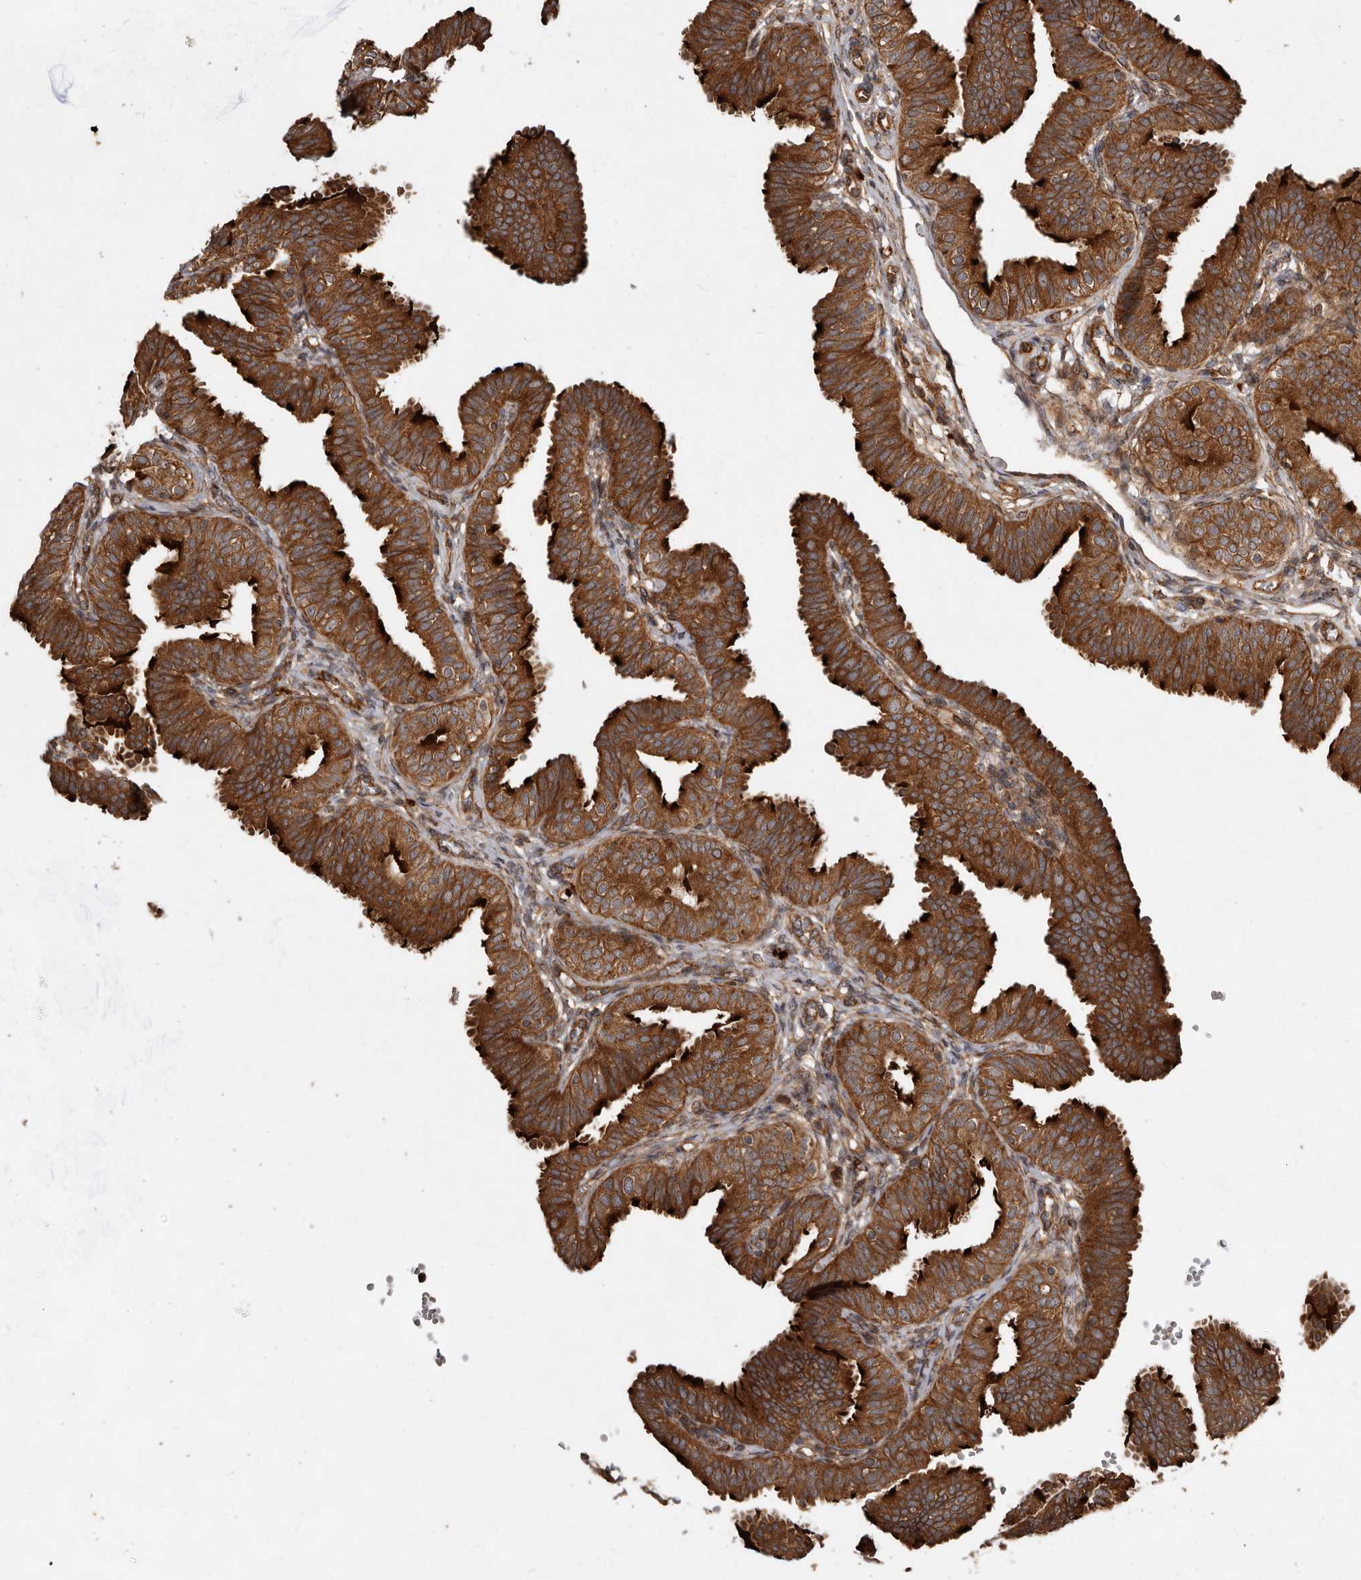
{"staining": {"intensity": "strong", "quantity": ">75%", "location": "cytoplasmic/membranous"}, "tissue": "fallopian tube", "cell_type": "Glandular cells", "image_type": "normal", "snomed": [{"axis": "morphology", "description": "Normal tissue, NOS"}, {"axis": "topography", "description": "Fallopian tube"}], "caption": "Strong cytoplasmic/membranous expression for a protein is present in about >75% of glandular cells of normal fallopian tube using IHC.", "gene": "STK36", "patient": {"sex": "female", "age": 35}}